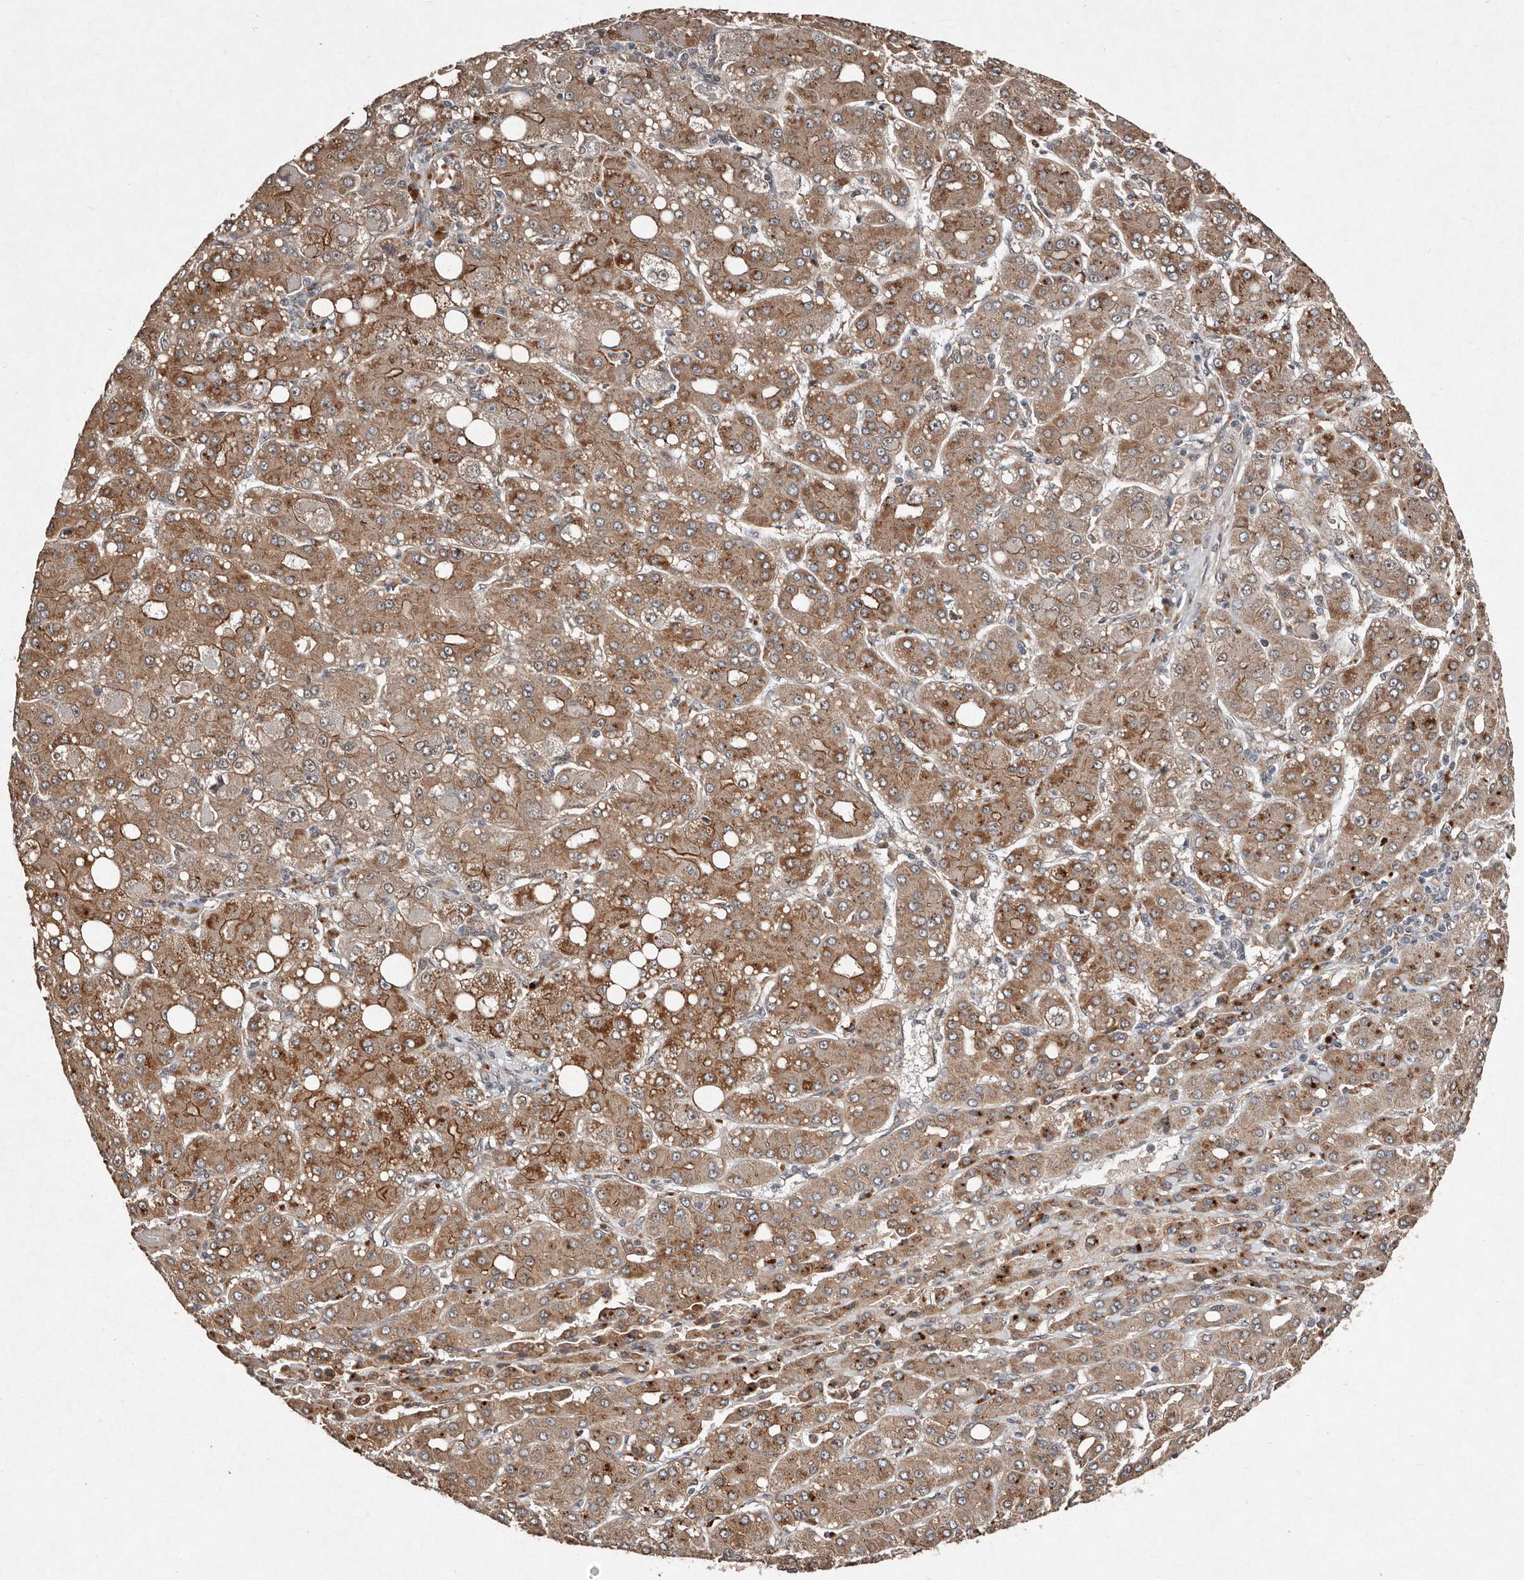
{"staining": {"intensity": "moderate", "quantity": ">75%", "location": "cytoplasmic/membranous"}, "tissue": "liver cancer", "cell_type": "Tumor cells", "image_type": "cancer", "snomed": [{"axis": "morphology", "description": "Carcinoma, Hepatocellular, NOS"}, {"axis": "topography", "description": "Liver"}], "caption": "Tumor cells display medium levels of moderate cytoplasmic/membranous positivity in approximately >75% of cells in hepatocellular carcinoma (liver).", "gene": "DIP2C", "patient": {"sex": "male", "age": 65}}